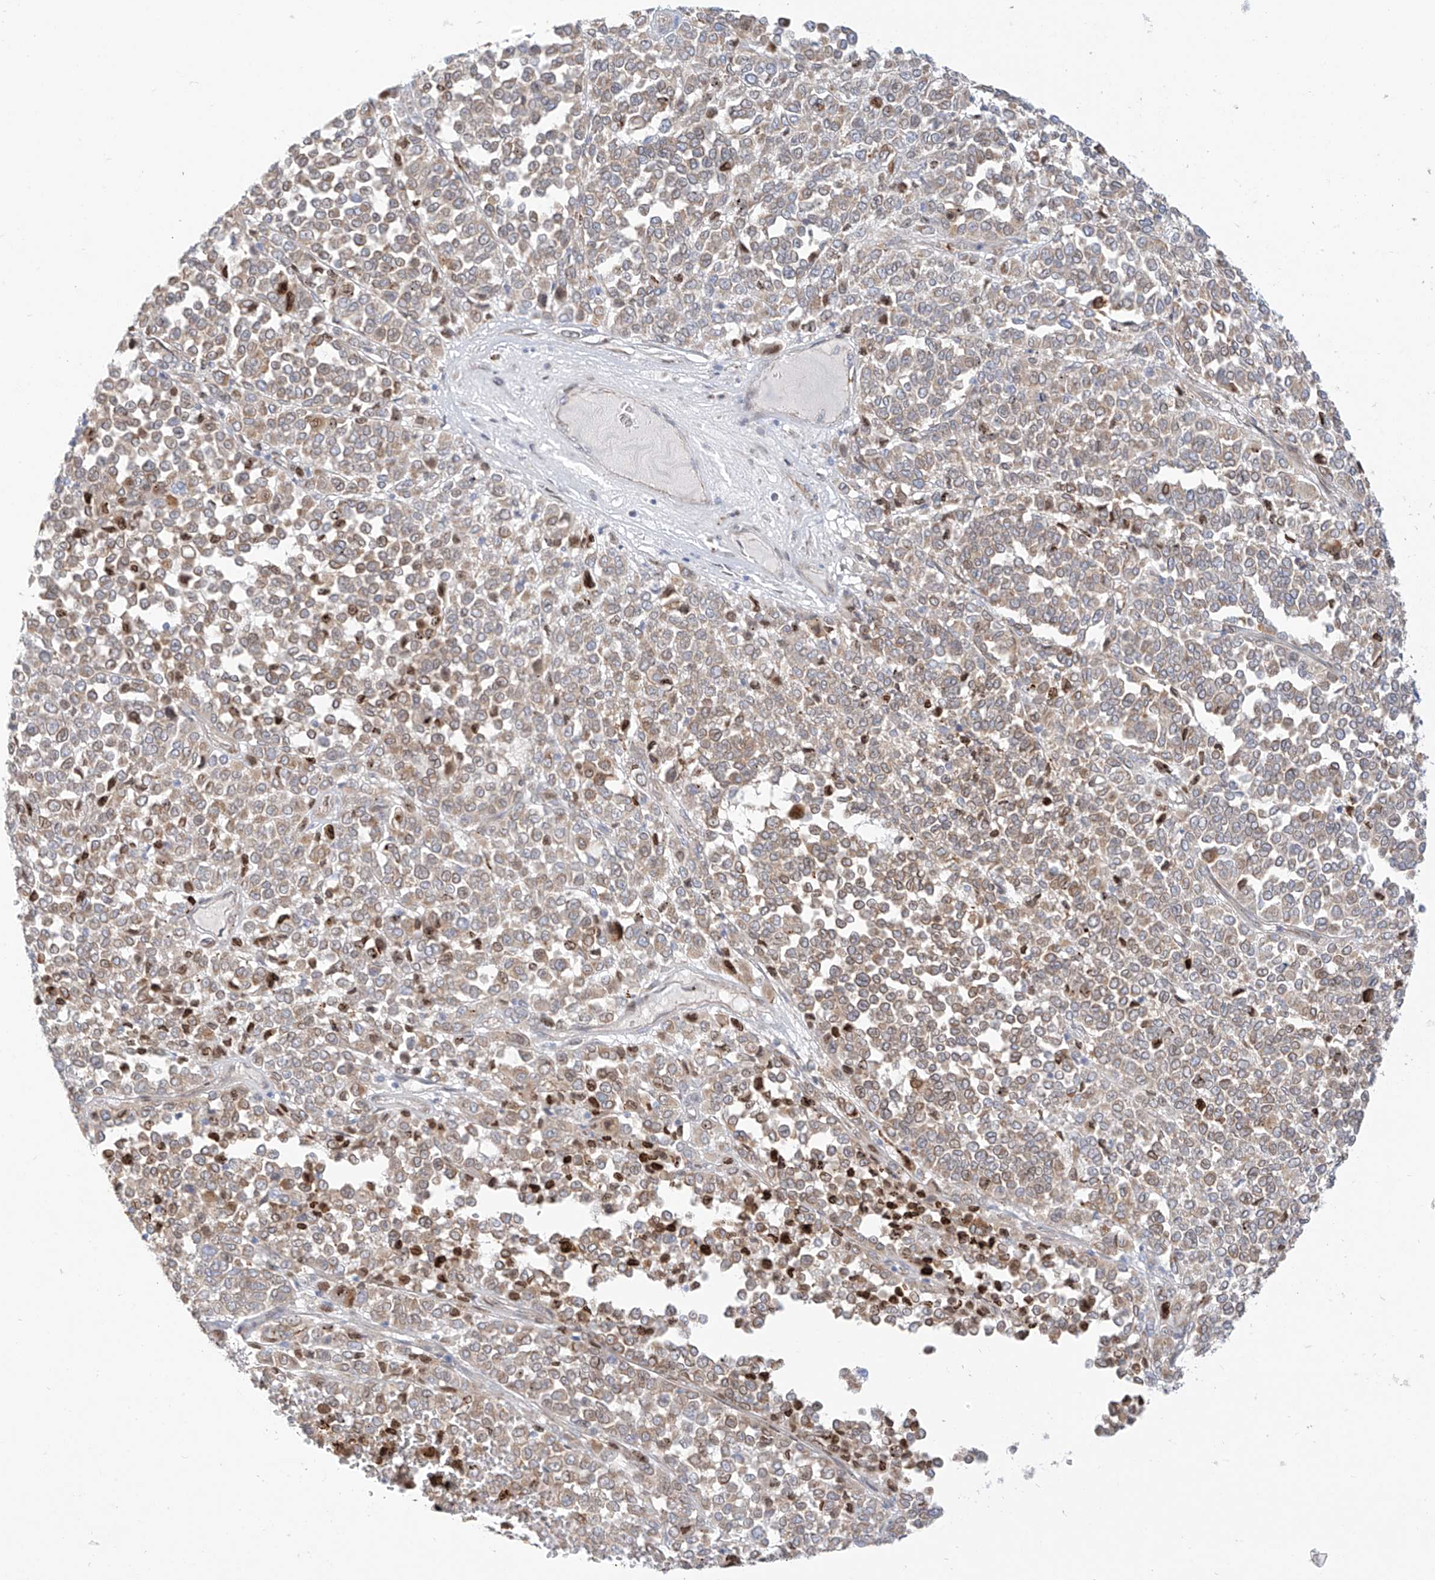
{"staining": {"intensity": "moderate", "quantity": ">75%", "location": "cytoplasmic/membranous"}, "tissue": "melanoma", "cell_type": "Tumor cells", "image_type": "cancer", "snomed": [{"axis": "morphology", "description": "Malignant melanoma, Metastatic site"}, {"axis": "topography", "description": "Pancreas"}], "caption": "Melanoma stained with IHC displays moderate cytoplasmic/membranous staining in about >75% of tumor cells.", "gene": "PCYOX1", "patient": {"sex": "female", "age": 30}}